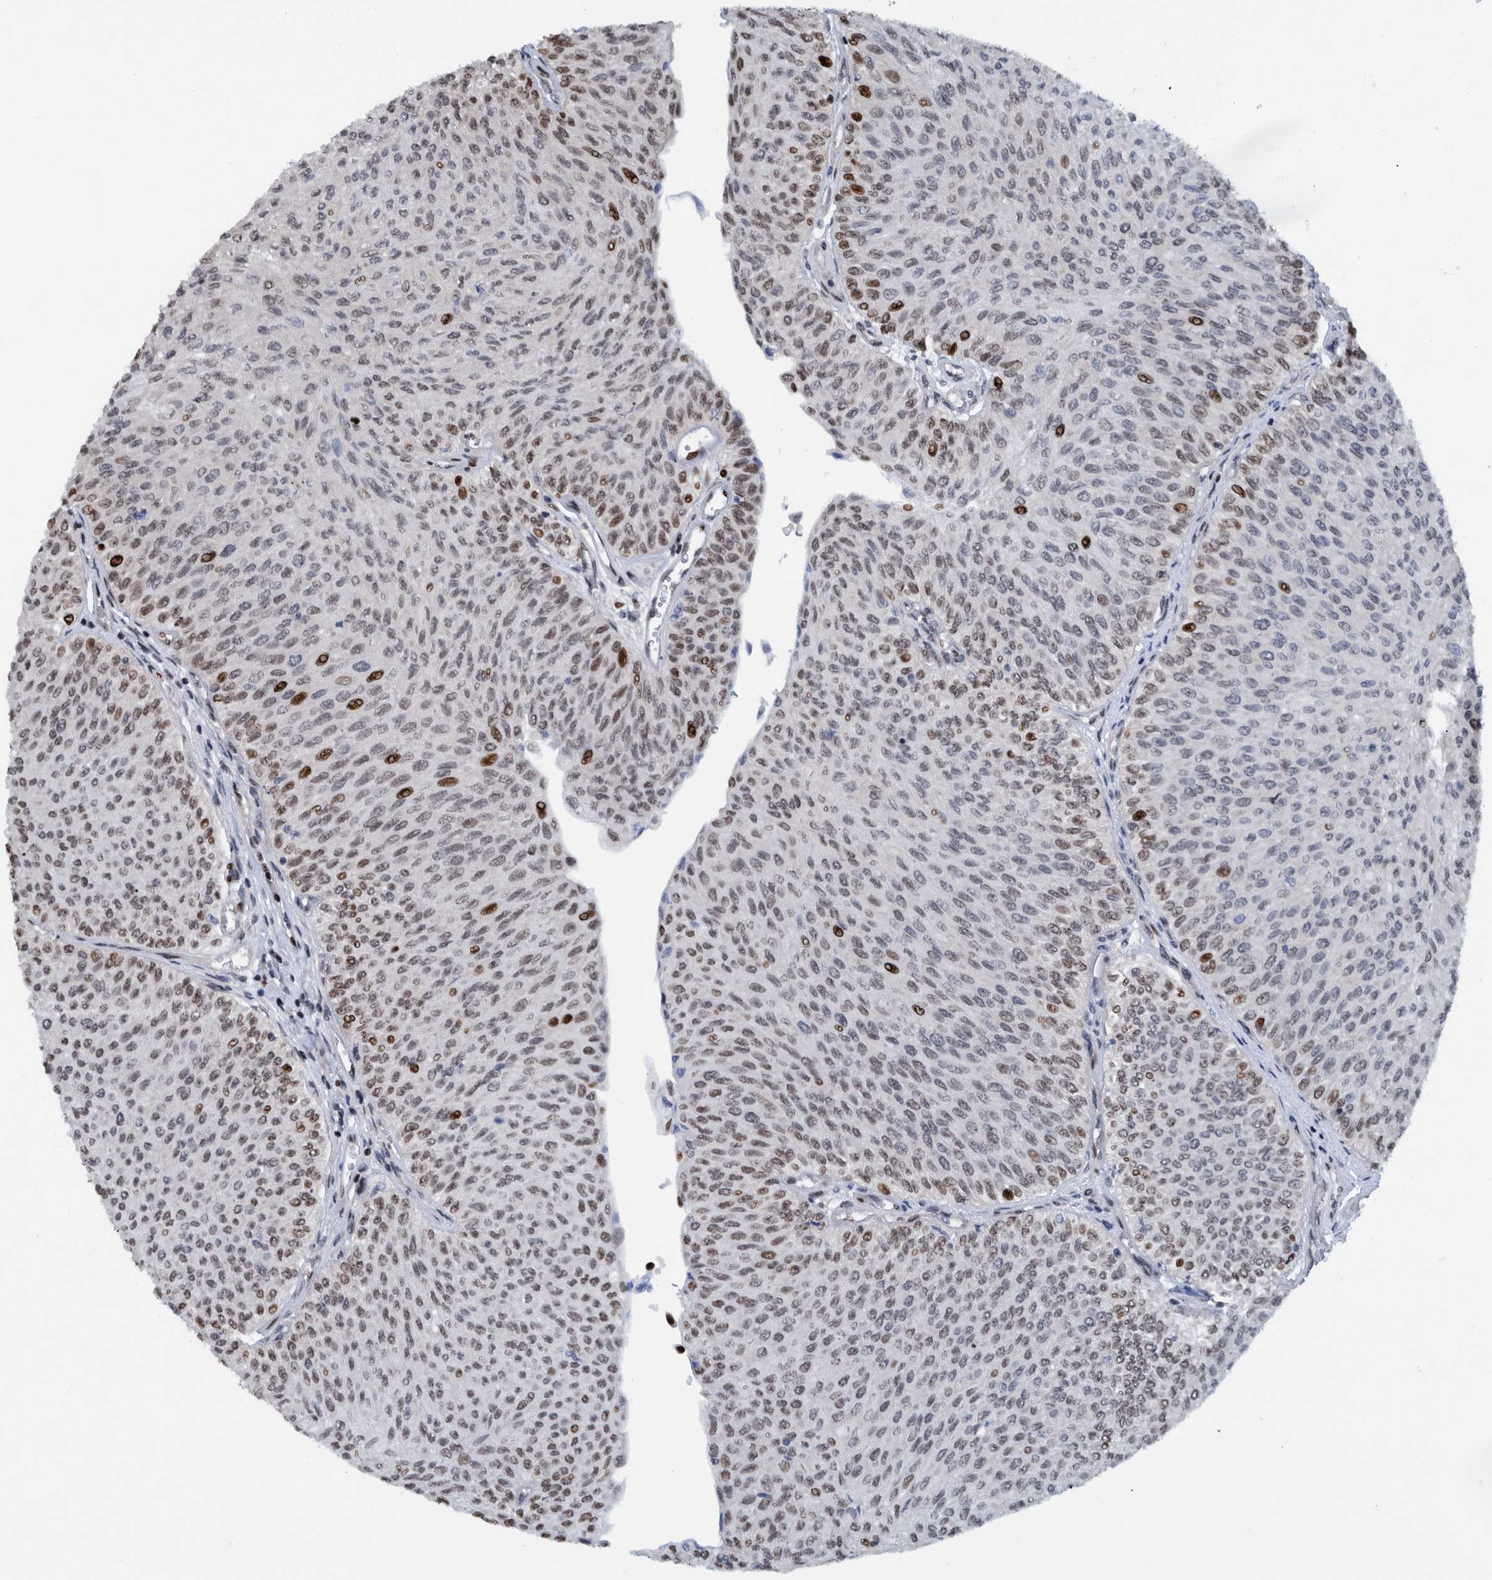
{"staining": {"intensity": "strong", "quantity": "<25%", "location": "nuclear"}, "tissue": "urothelial cancer", "cell_type": "Tumor cells", "image_type": "cancer", "snomed": [{"axis": "morphology", "description": "Urothelial carcinoma, Low grade"}, {"axis": "topography", "description": "Urinary bladder"}], "caption": "Strong nuclear positivity for a protein is seen in about <25% of tumor cells of urothelial carcinoma (low-grade) using immunohistochemistry.", "gene": "HEATR9", "patient": {"sex": "male", "age": 78}}